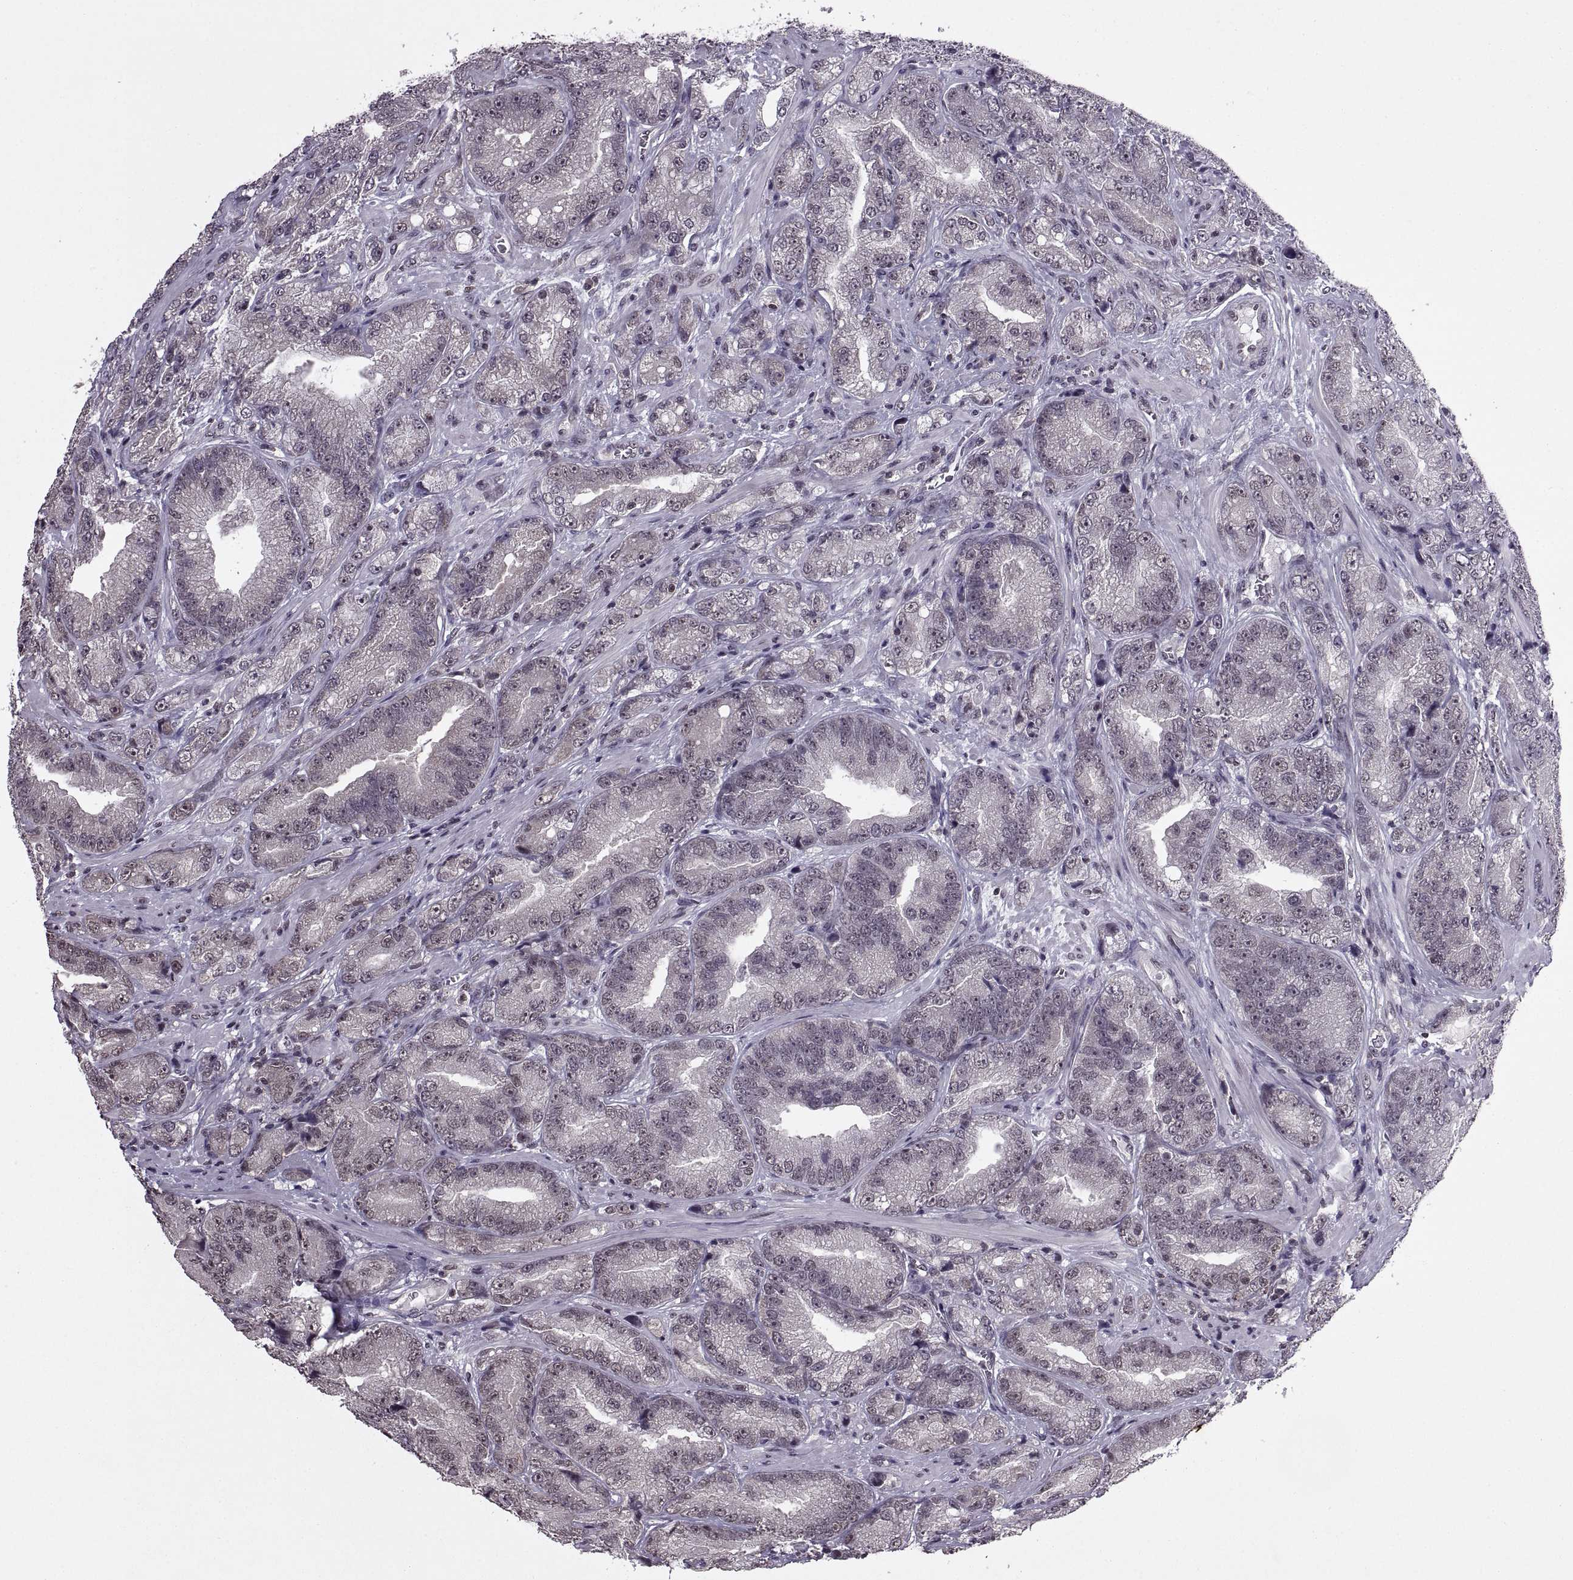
{"staining": {"intensity": "negative", "quantity": "none", "location": "none"}, "tissue": "prostate cancer", "cell_type": "Tumor cells", "image_type": "cancer", "snomed": [{"axis": "morphology", "description": "Adenocarcinoma, NOS"}, {"axis": "topography", "description": "Prostate"}], "caption": "Immunohistochemical staining of human prostate cancer (adenocarcinoma) shows no significant staining in tumor cells.", "gene": "INTS3", "patient": {"sex": "male", "age": 63}}